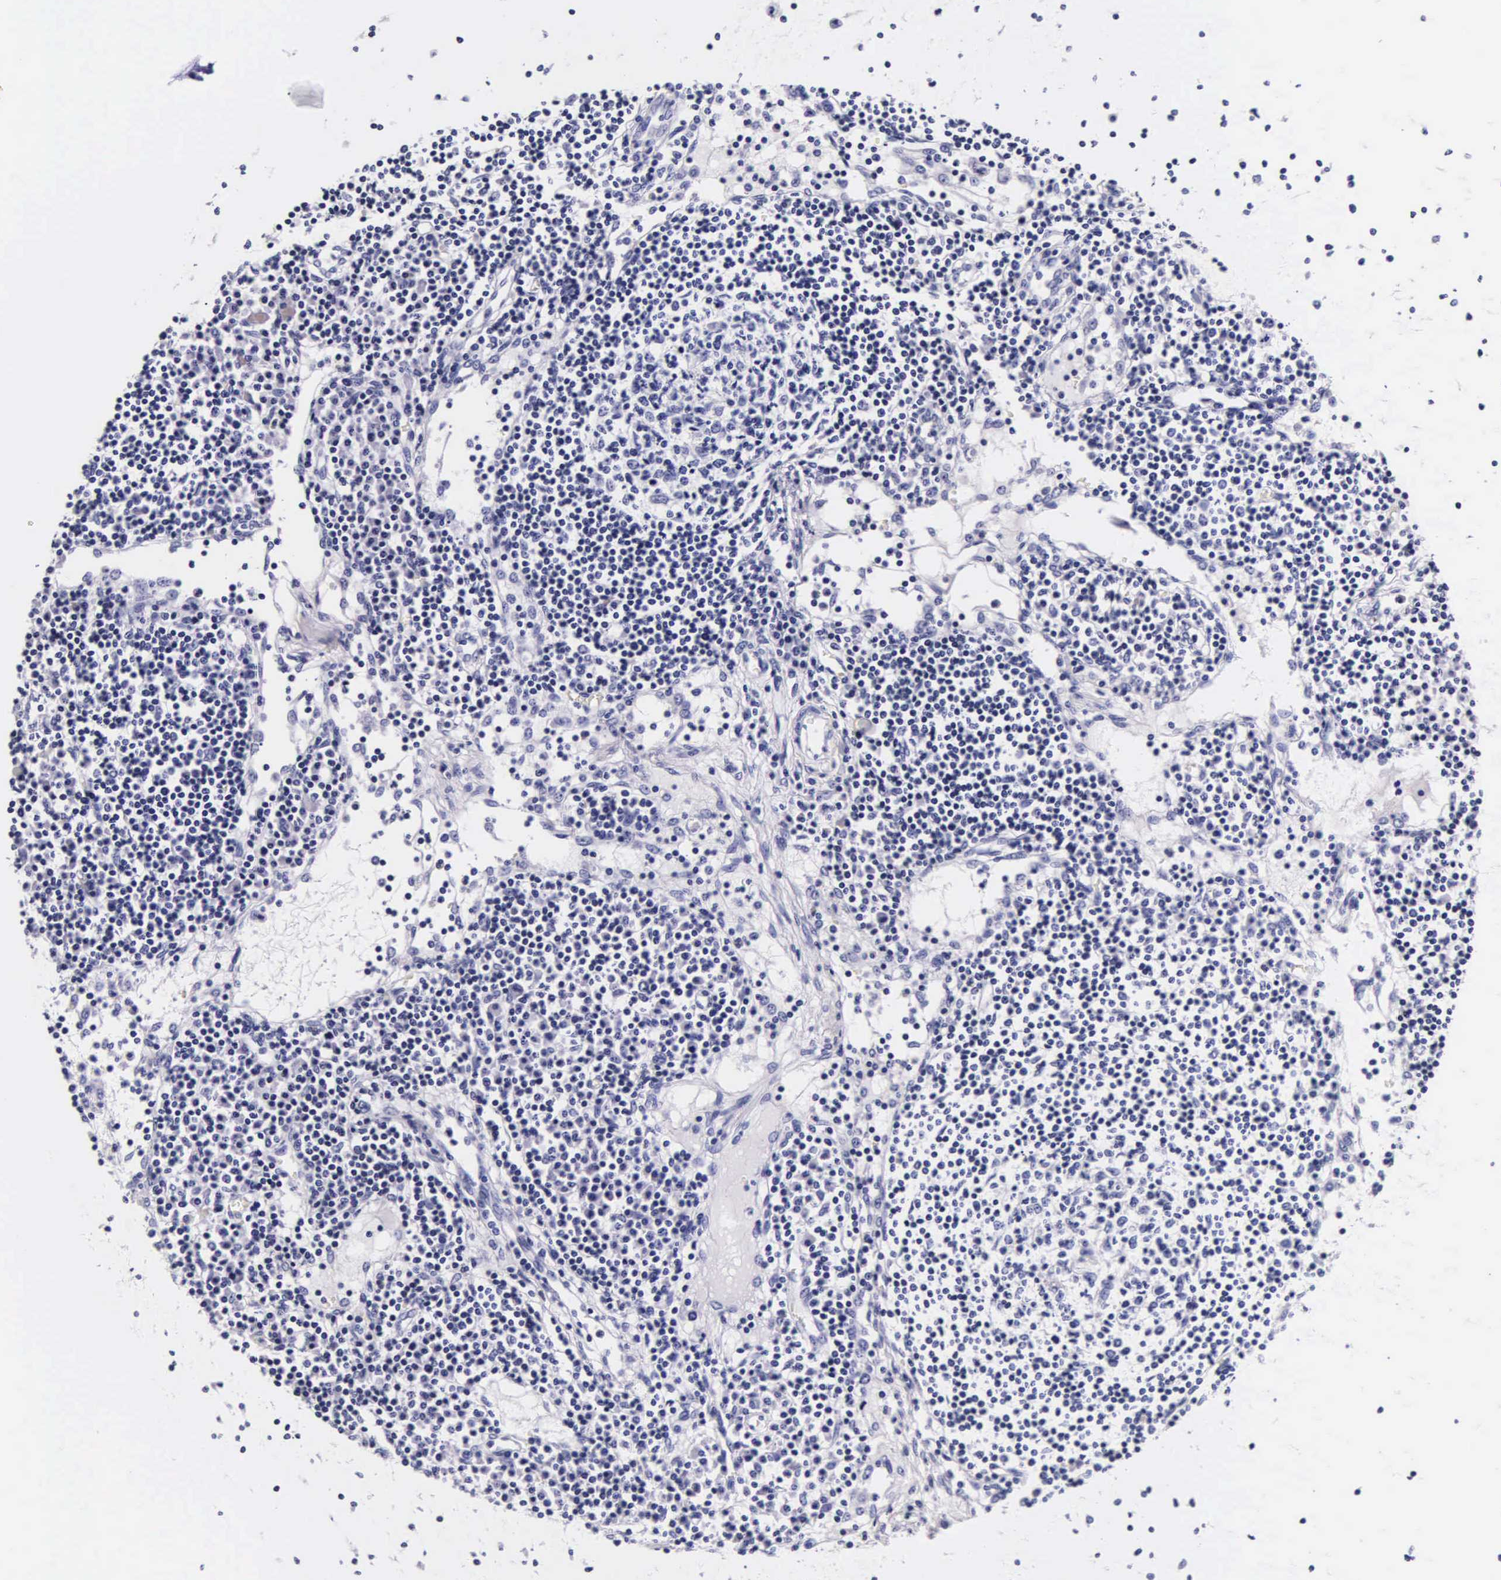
{"staining": {"intensity": "negative", "quantity": "none", "location": "none"}, "tissue": "lymph node", "cell_type": "Germinal center cells", "image_type": "normal", "snomed": [{"axis": "morphology", "description": "Normal tissue, NOS"}, {"axis": "topography", "description": "Lymph node"}], "caption": "Germinal center cells are negative for brown protein staining in benign lymph node. Nuclei are stained in blue.", "gene": "DGCR2", "patient": {"sex": "female", "age": 62}}